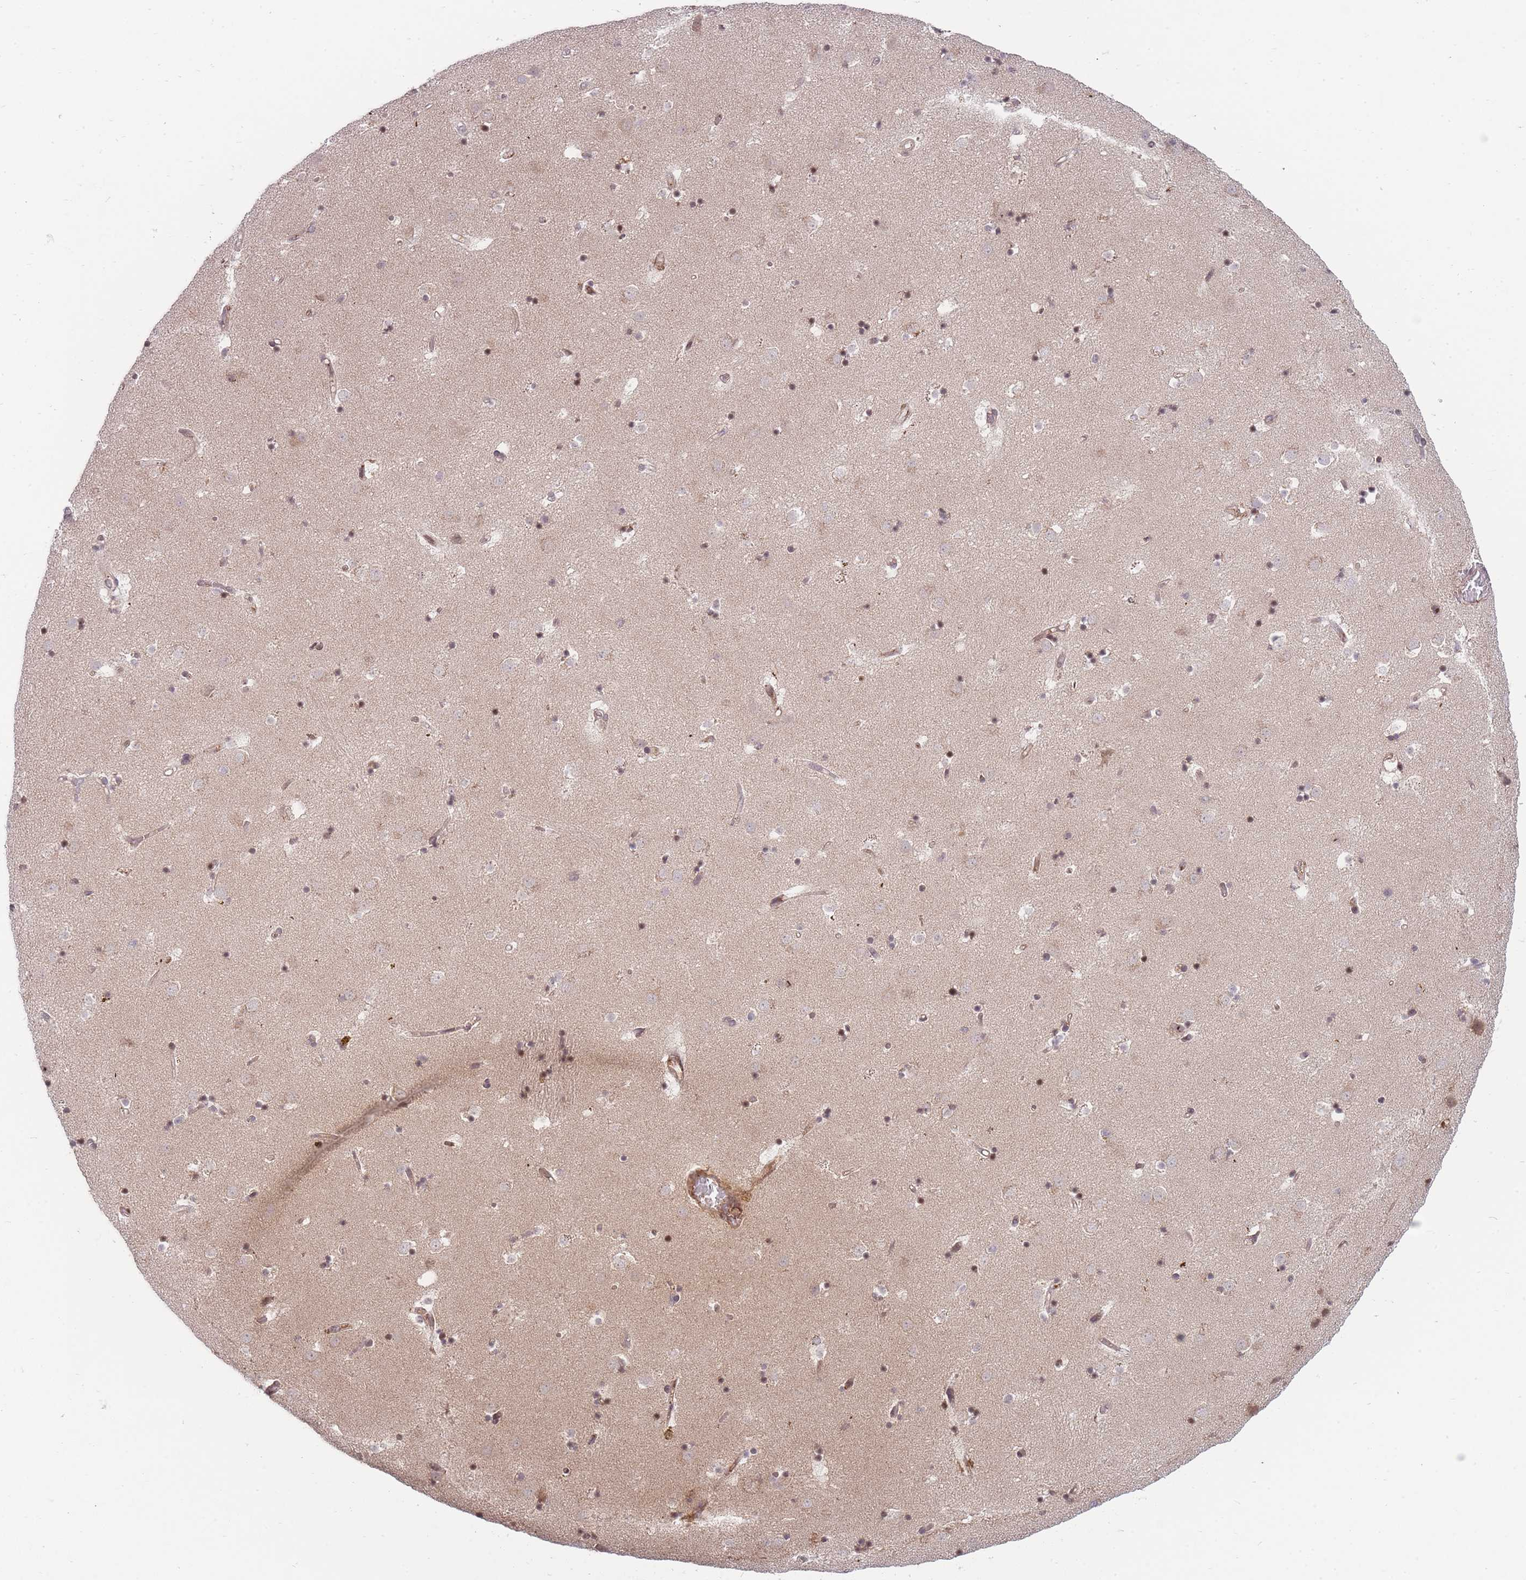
{"staining": {"intensity": "moderate", "quantity": ">75%", "location": "cytoplasmic/membranous,nuclear"}, "tissue": "caudate", "cell_type": "Glial cells", "image_type": "normal", "snomed": [{"axis": "morphology", "description": "Normal tissue, NOS"}, {"axis": "topography", "description": "Lateral ventricle wall"}], "caption": "Immunohistochemical staining of normal human caudate shows moderate cytoplasmic/membranous,nuclear protein staining in about >75% of glial cells.", "gene": "RALGDS", "patient": {"sex": "male", "age": 58}}